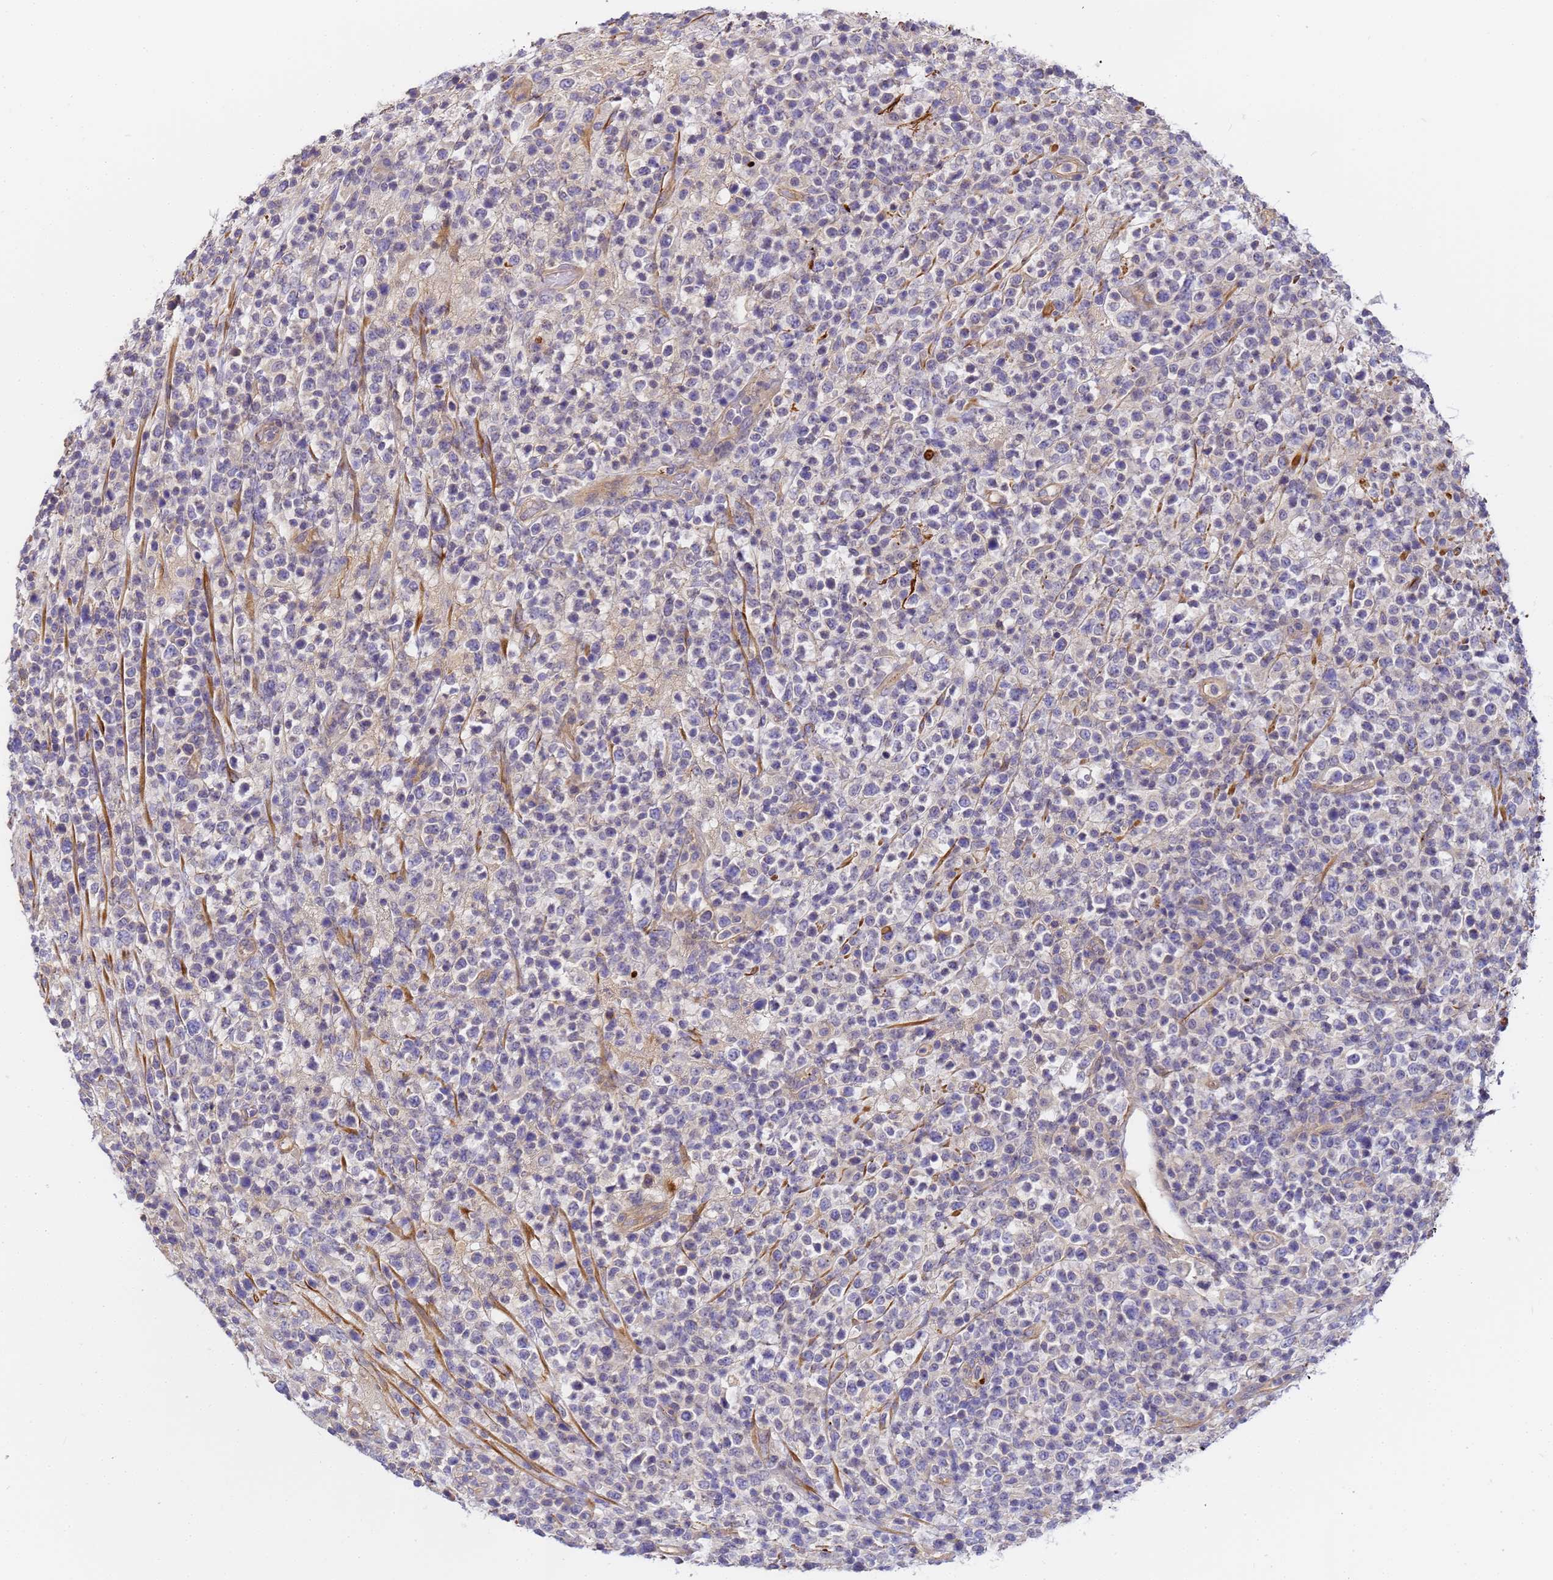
{"staining": {"intensity": "negative", "quantity": "none", "location": "none"}, "tissue": "lymphoma", "cell_type": "Tumor cells", "image_type": "cancer", "snomed": [{"axis": "morphology", "description": "Malignant lymphoma, non-Hodgkin's type, High grade"}, {"axis": "topography", "description": "Colon"}], "caption": "A high-resolution photomicrograph shows immunohistochemistry staining of high-grade malignant lymphoma, non-Hodgkin's type, which demonstrates no significant expression in tumor cells.", "gene": "MYL12A", "patient": {"sex": "female", "age": 53}}